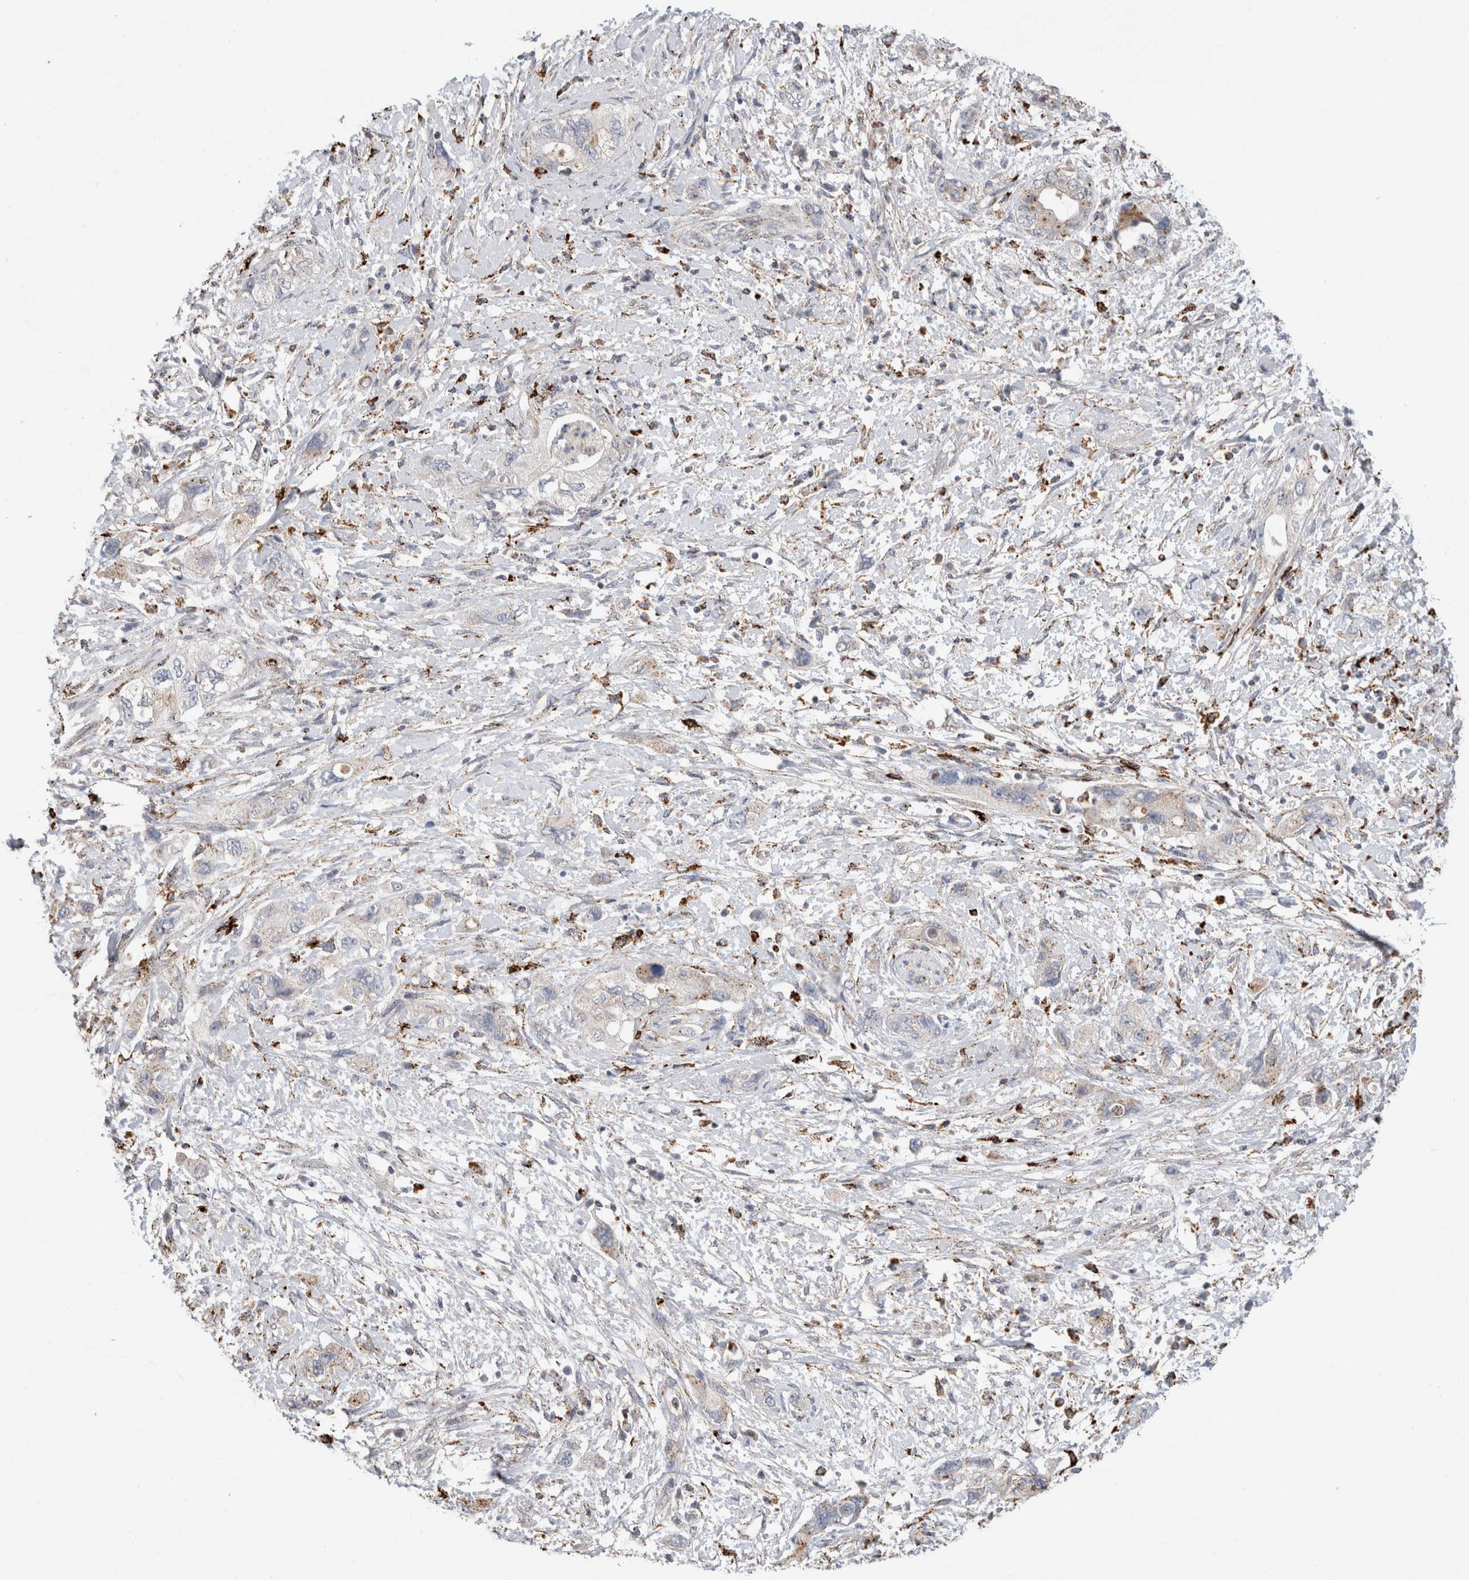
{"staining": {"intensity": "weak", "quantity": "<25%", "location": "cytoplasmic/membranous"}, "tissue": "pancreatic cancer", "cell_type": "Tumor cells", "image_type": "cancer", "snomed": [{"axis": "morphology", "description": "Adenocarcinoma, NOS"}, {"axis": "topography", "description": "Pancreas"}], "caption": "Immunohistochemistry micrograph of neoplastic tissue: pancreatic cancer stained with DAB (3,3'-diaminobenzidine) reveals no significant protein expression in tumor cells.", "gene": "CTSA", "patient": {"sex": "female", "age": 73}}